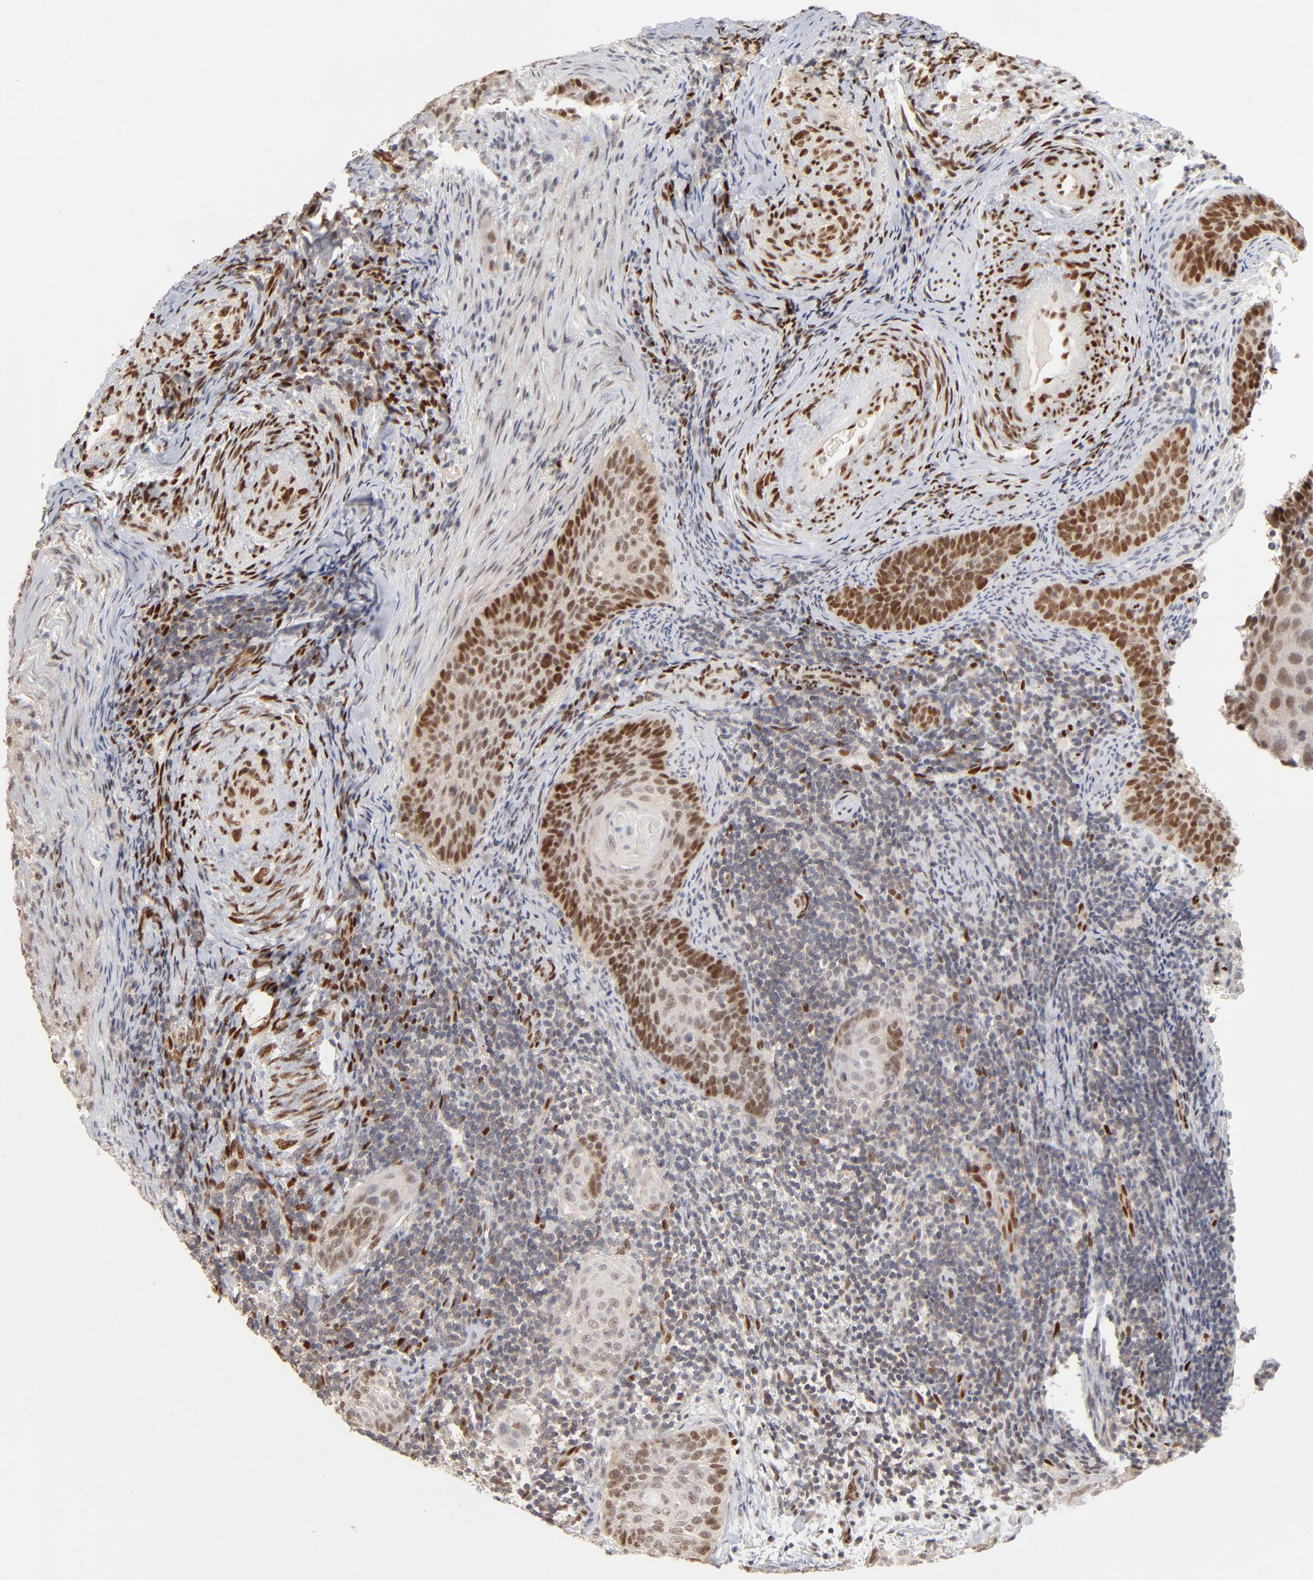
{"staining": {"intensity": "moderate", "quantity": "25%-75%", "location": "nuclear"}, "tissue": "cervical cancer", "cell_type": "Tumor cells", "image_type": "cancer", "snomed": [{"axis": "morphology", "description": "Squamous cell carcinoma, NOS"}, {"axis": "topography", "description": "Cervix"}], "caption": "Moderate nuclear expression for a protein is present in approximately 25%-75% of tumor cells of squamous cell carcinoma (cervical) using IHC.", "gene": "NFIB", "patient": {"sex": "female", "age": 33}}